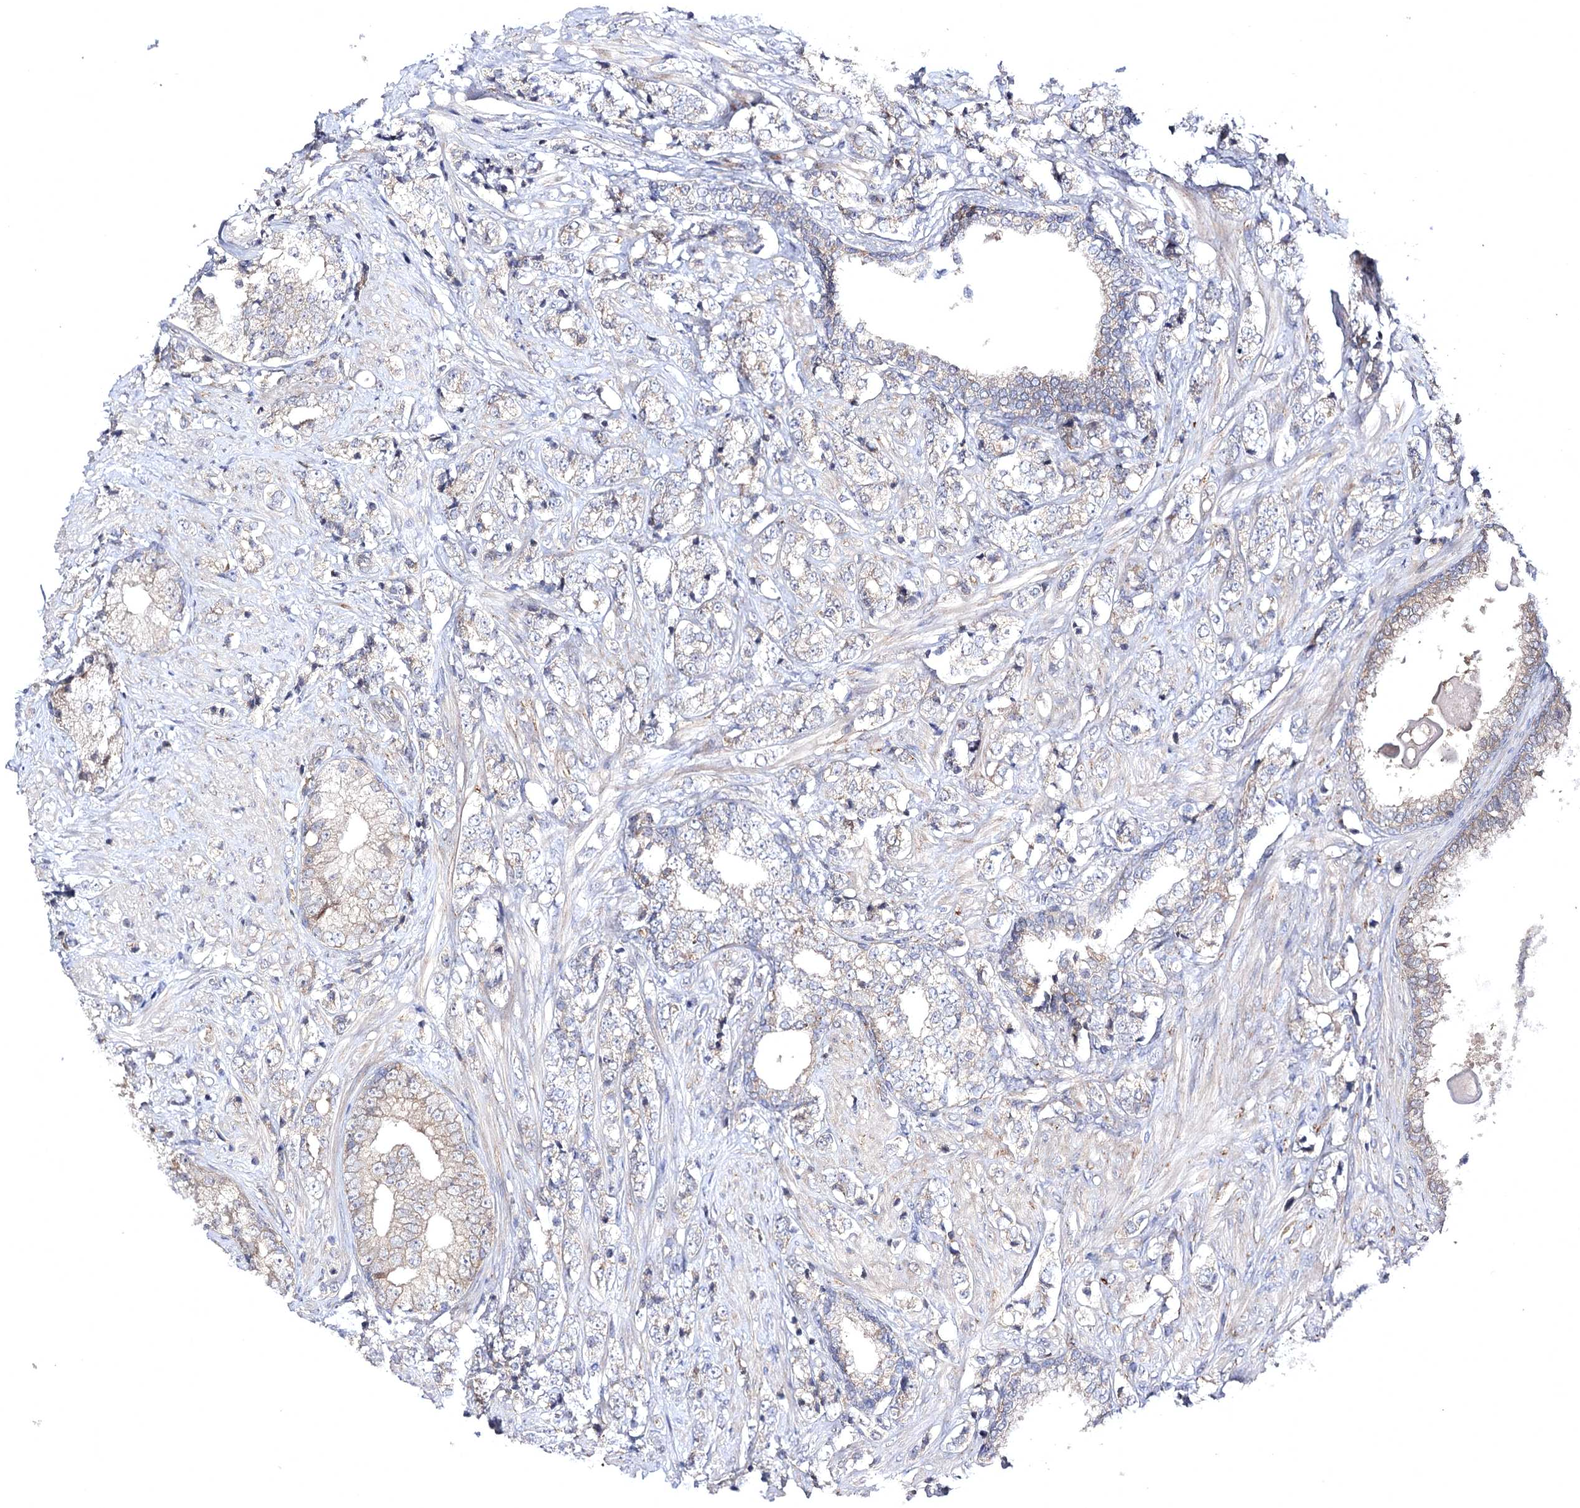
{"staining": {"intensity": "negative", "quantity": "none", "location": "none"}, "tissue": "prostate cancer", "cell_type": "Tumor cells", "image_type": "cancer", "snomed": [{"axis": "morphology", "description": "Adenocarcinoma, High grade"}, {"axis": "topography", "description": "Prostate"}], "caption": "The immunohistochemistry (IHC) histopathology image has no significant staining in tumor cells of prostate cancer (high-grade adenocarcinoma) tissue.", "gene": "BCR", "patient": {"sex": "male", "age": 69}}